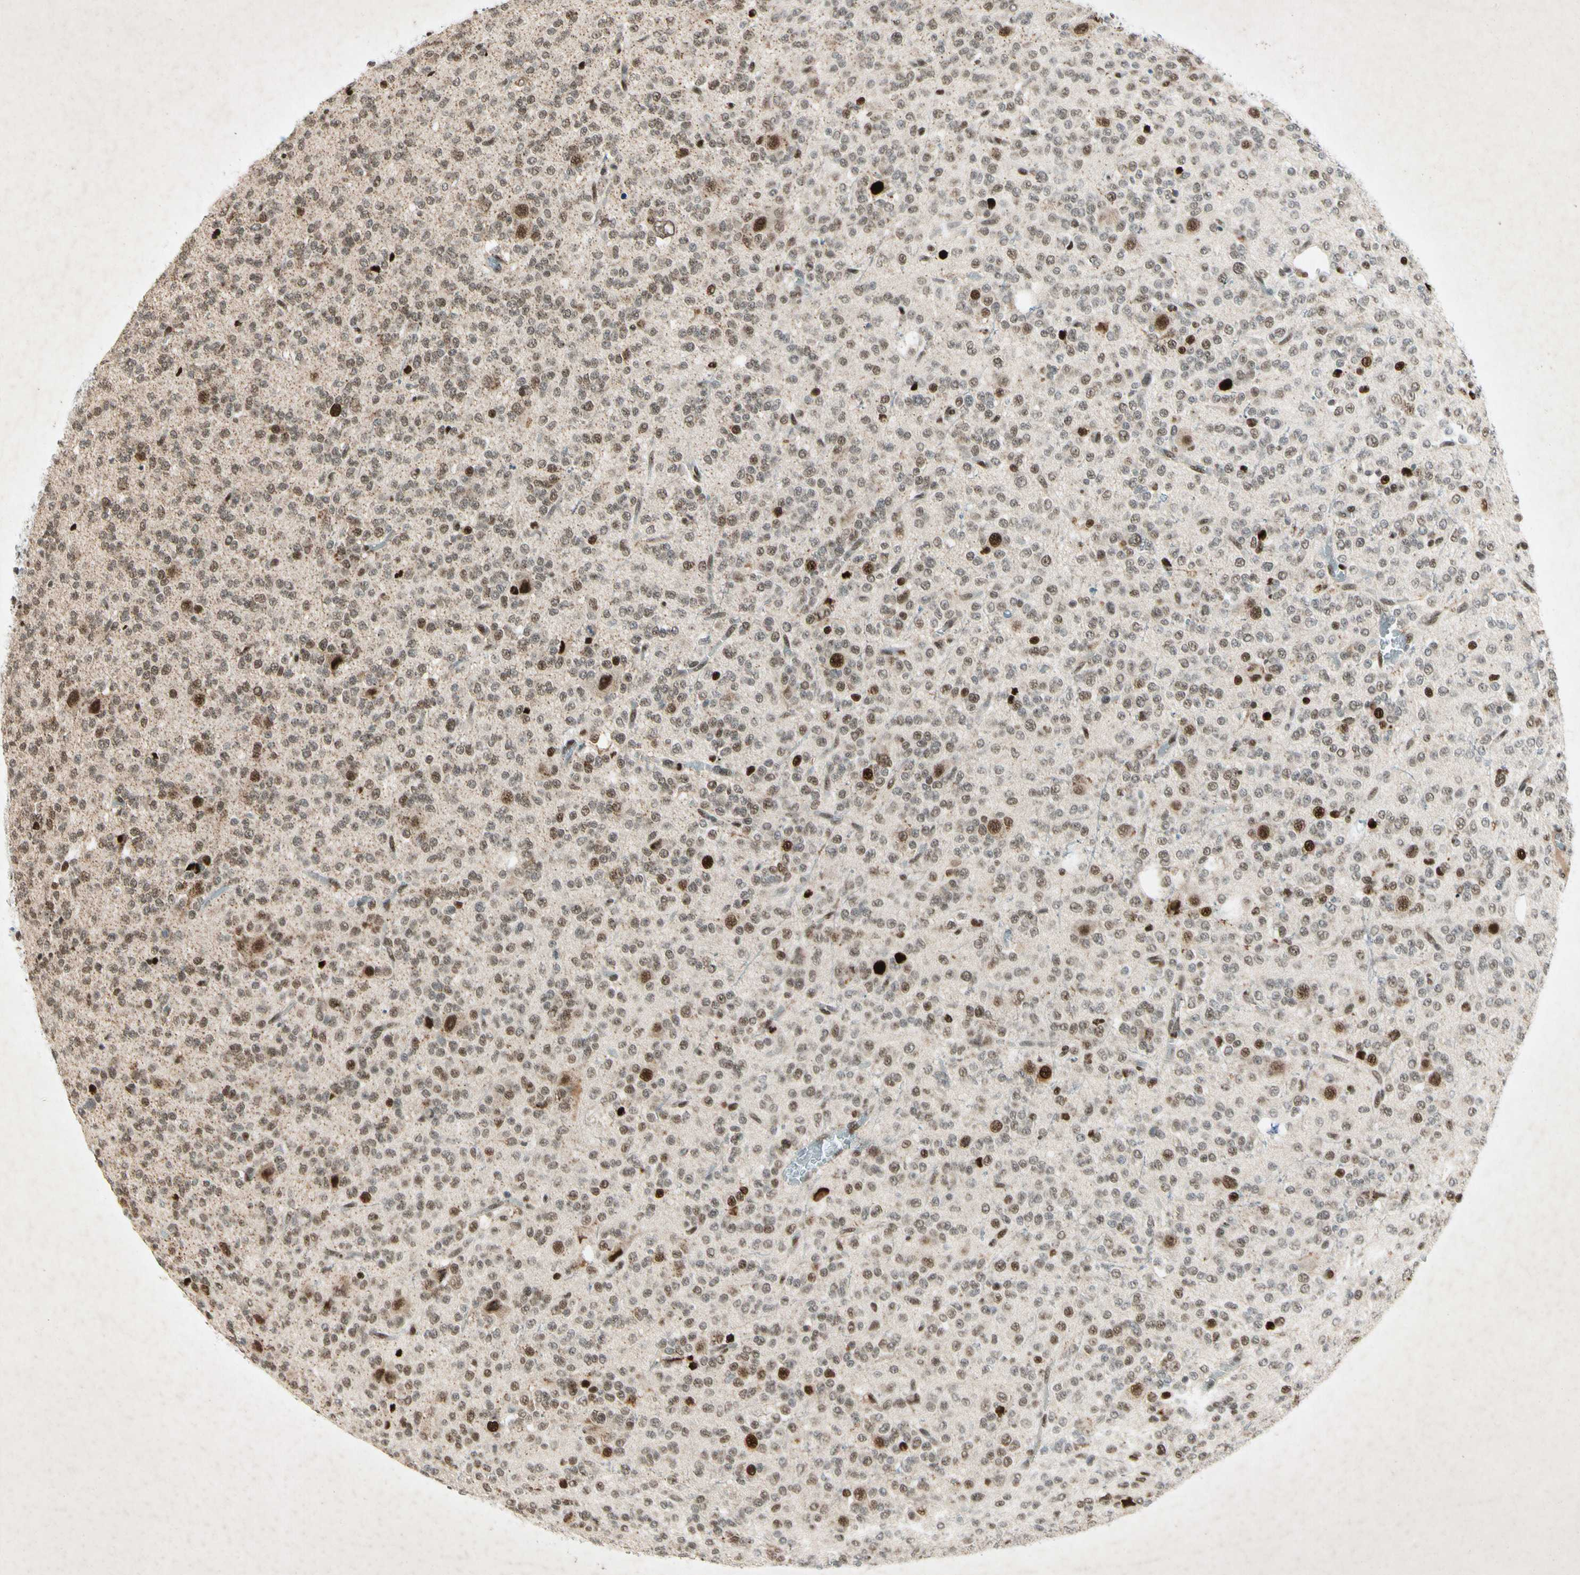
{"staining": {"intensity": "moderate", "quantity": ">75%", "location": "nuclear"}, "tissue": "glioma", "cell_type": "Tumor cells", "image_type": "cancer", "snomed": [{"axis": "morphology", "description": "Glioma, malignant, Low grade"}, {"axis": "topography", "description": "Brain"}], "caption": "The micrograph displays staining of malignant glioma (low-grade), revealing moderate nuclear protein positivity (brown color) within tumor cells.", "gene": "RNF43", "patient": {"sex": "male", "age": 38}}